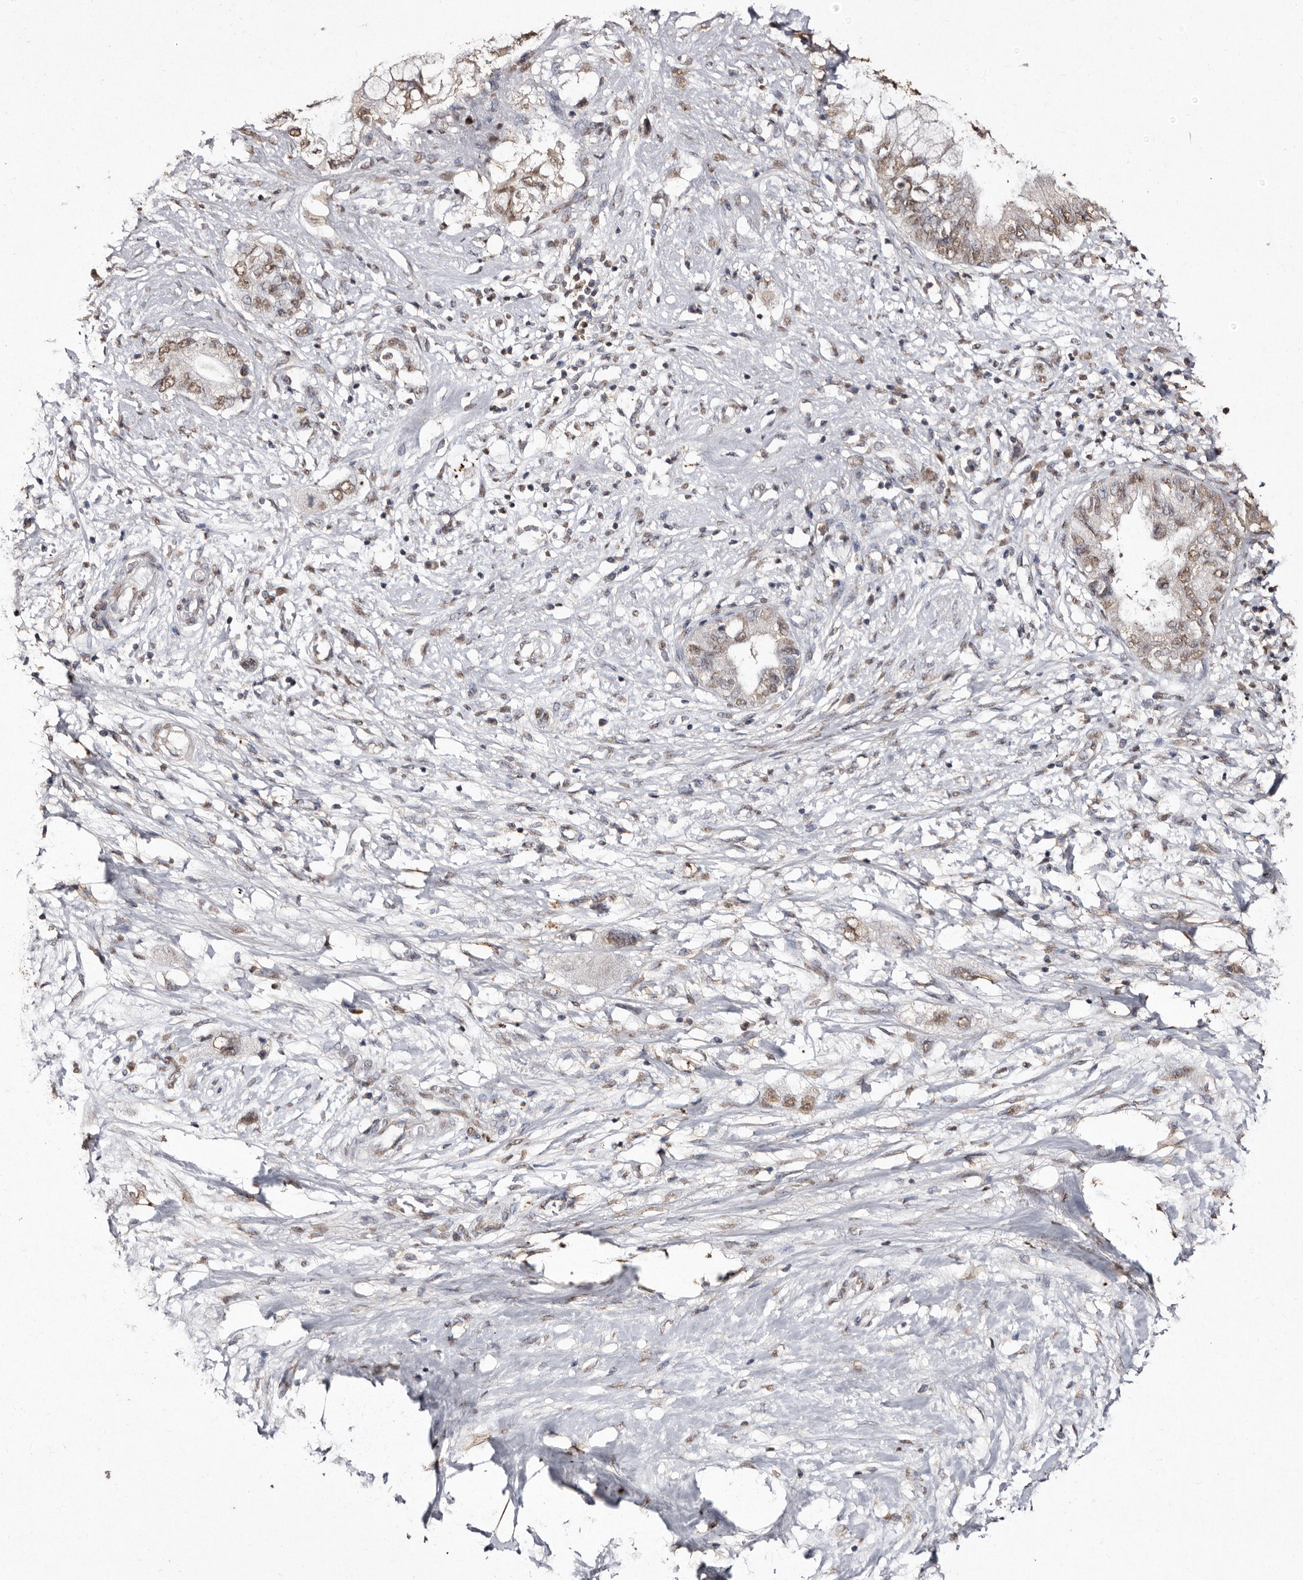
{"staining": {"intensity": "moderate", "quantity": ">75%", "location": "nuclear"}, "tissue": "pancreatic cancer", "cell_type": "Tumor cells", "image_type": "cancer", "snomed": [{"axis": "morphology", "description": "Adenocarcinoma, NOS"}, {"axis": "topography", "description": "Pancreas"}], "caption": "About >75% of tumor cells in pancreatic adenocarcinoma exhibit moderate nuclear protein expression as visualized by brown immunohistochemical staining.", "gene": "ERBB4", "patient": {"sex": "female", "age": 73}}